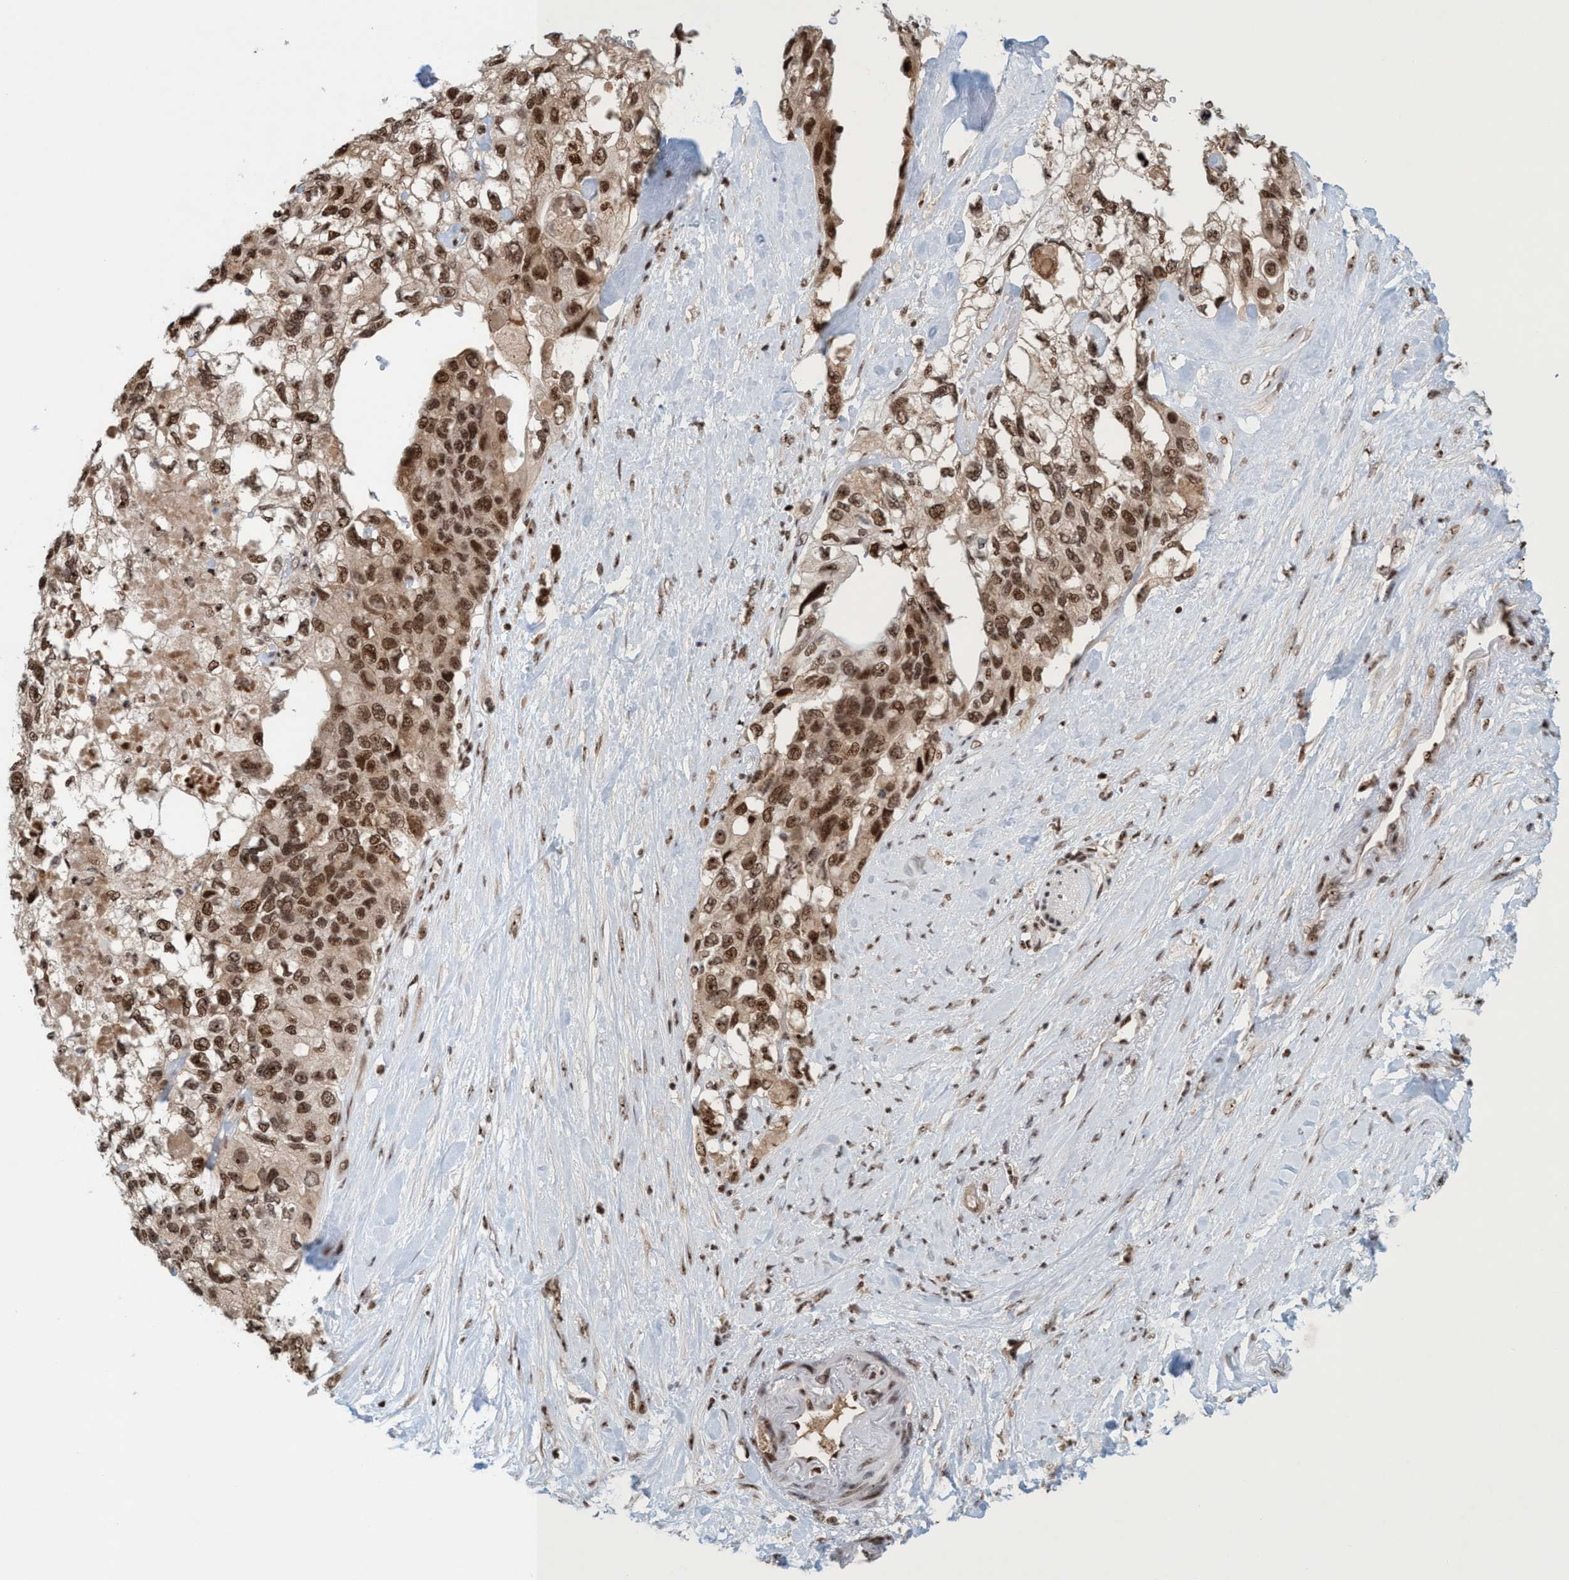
{"staining": {"intensity": "strong", "quantity": ">75%", "location": "nuclear"}, "tissue": "pancreatic cancer", "cell_type": "Tumor cells", "image_type": "cancer", "snomed": [{"axis": "morphology", "description": "Adenocarcinoma, NOS"}, {"axis": "topography", "description": "Pancreas"}], "caption": "Immunohistochemical staining of human pancreatic cancer reveals strong nuclear protein expression in about >75% of tumor cells.", "gene": "SMCR8", "patient": {"sex": "female", "age": 56}}